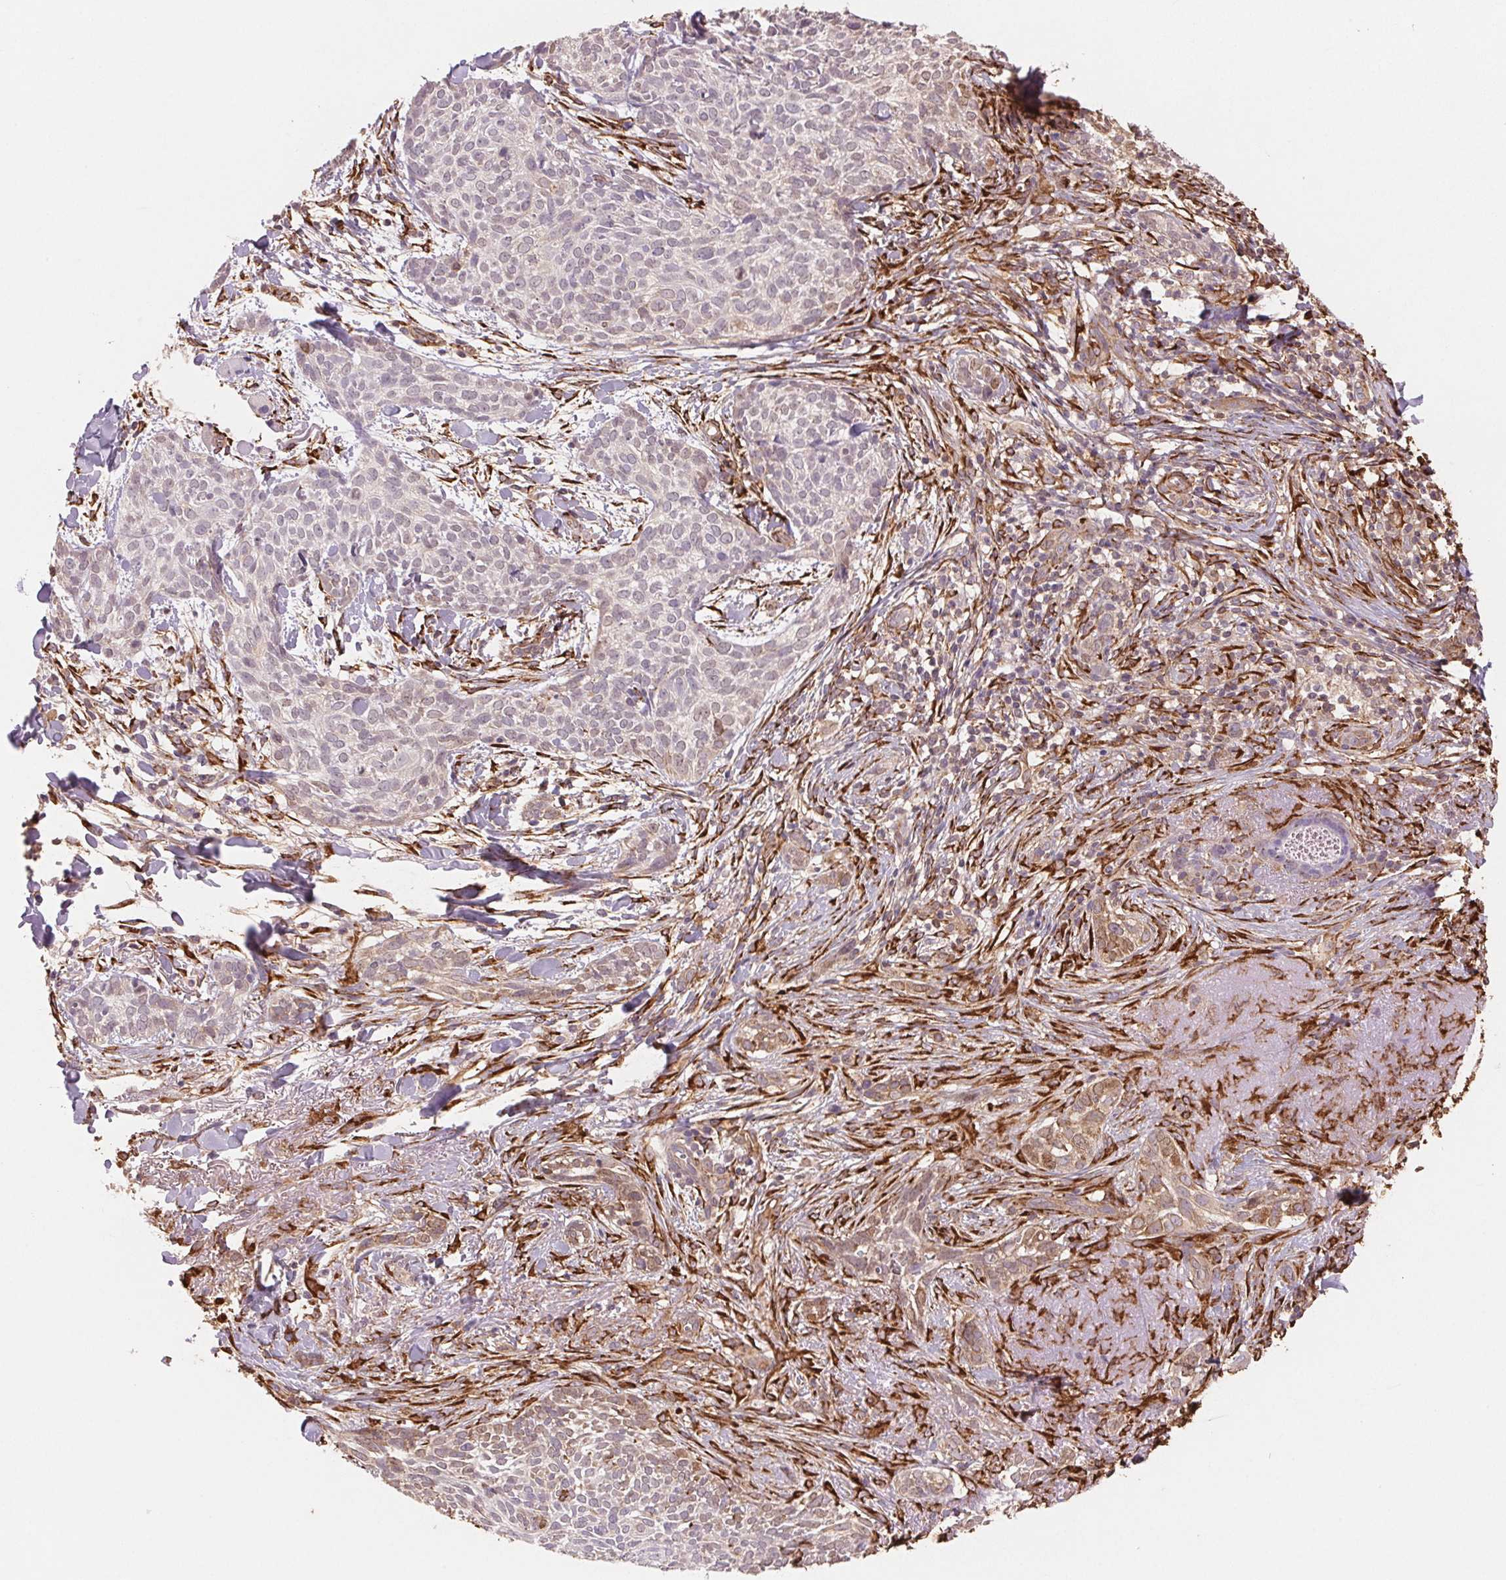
{"staining": {"intensity": "weak", "quantity": "<25%", "location": "cytoplasmic/membranous"}, "tissue": "skin cancer", "cell_type": "Tumor cells", "image_type": "cancer", "snomed": [{"axis": "morphology", "description": "Basal cell carcinoma"}, {"axis": "topography", "description": "Skin"}, {"axis": "topography", "description": "Skin of face"}], "caption": "Immunohistochemistry histopathology image of human skin basal cell carcinoma stained for a protein (brown), which reveals no staining in tumor cells.", "gene": "FKBP10", "patient": {"sex": "female", "age": 90}}